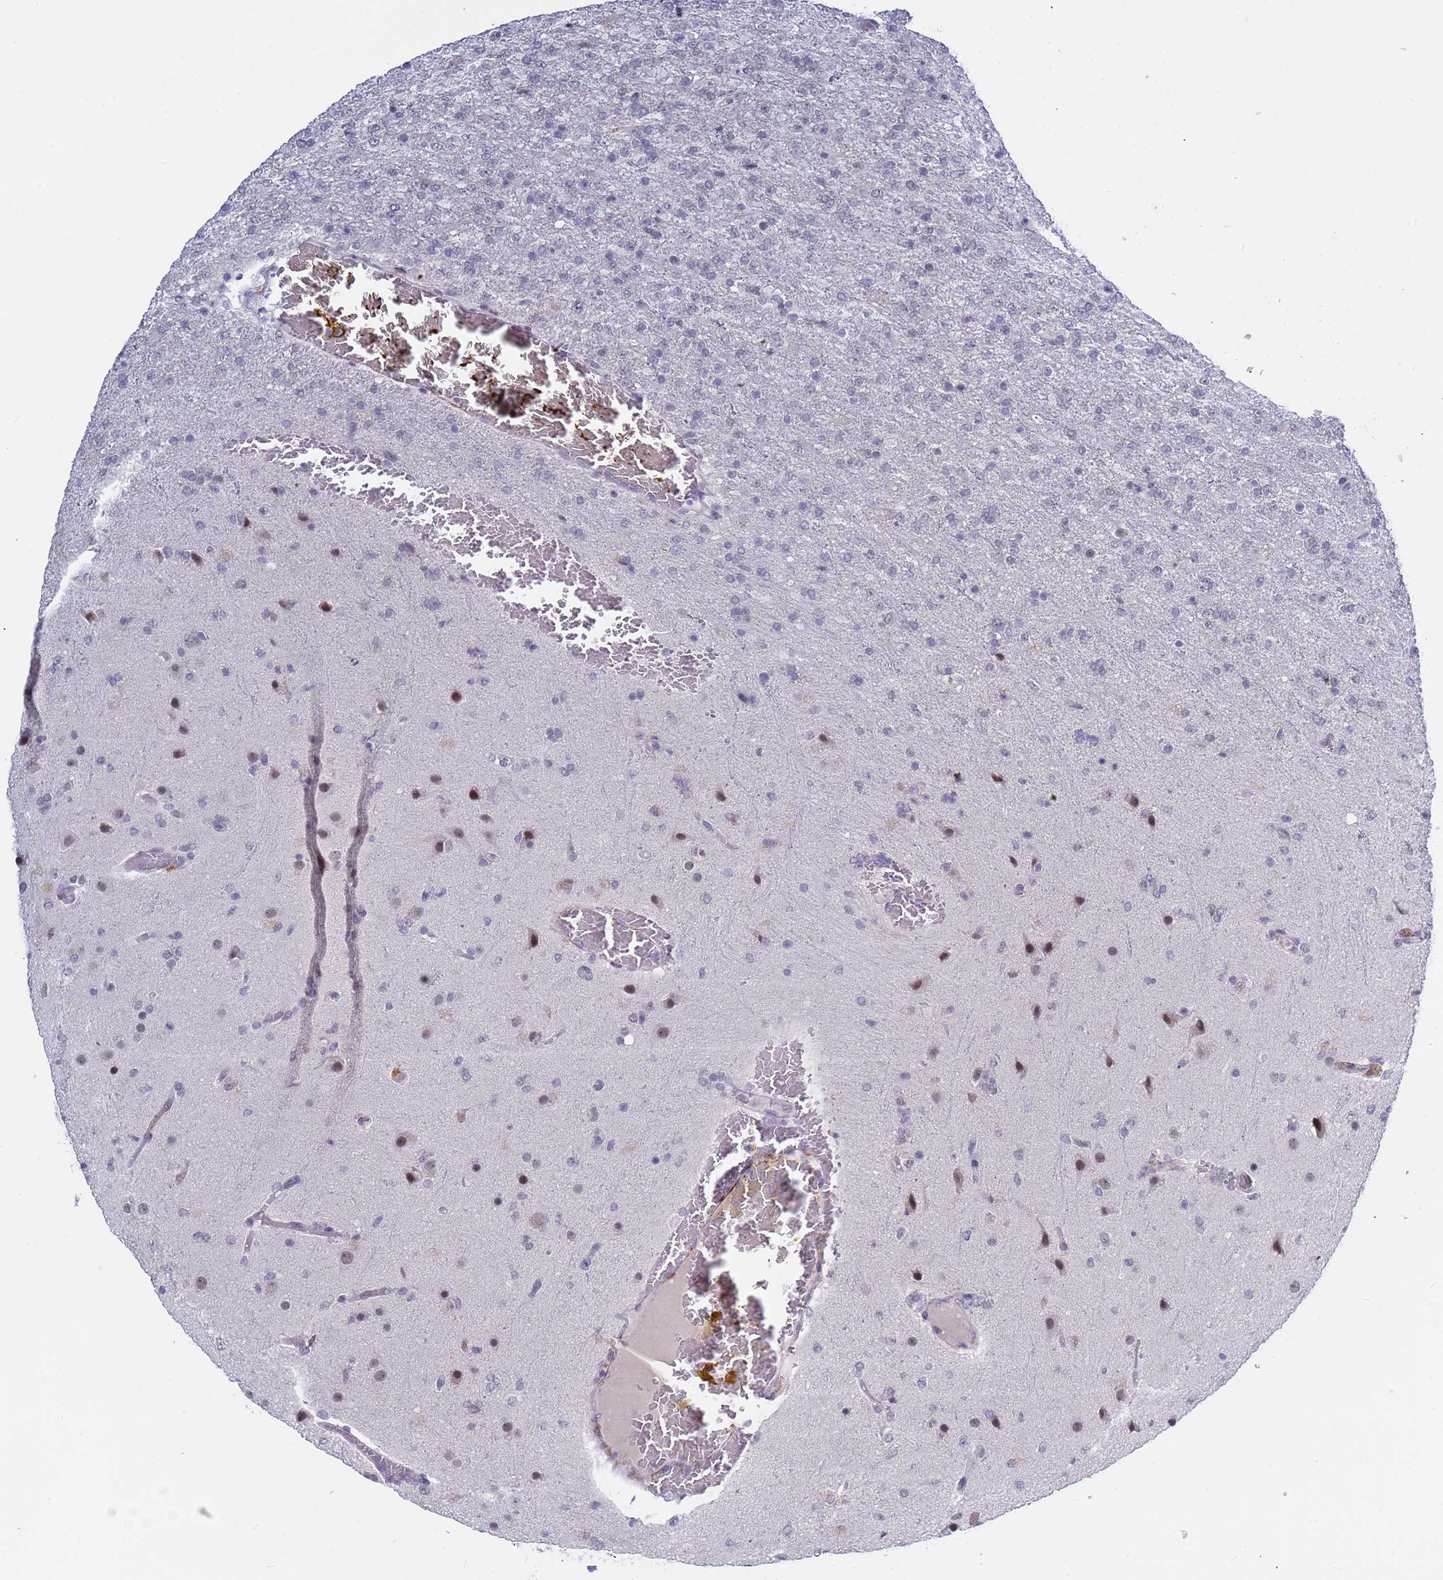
{"staining": {"intensity": "negative", "quantity": "none", "location": "none"}, "tissue": "glioma", "cell_type": "Tumor cells", "image_type": "cancer", "snomed": [{"axis": "morphology", "description": "Glioma, malignant, High grade"}, {"axis": "topography", "description": "Brain"}], "caption": "A high-resolution histopathology image shows immunohistochemistry staining of malignant glioma (high-grade), which reveals no significant staining in tumor cells.", "gene": "CXorf65", "patient": {"sex": "female", "age": 74}}